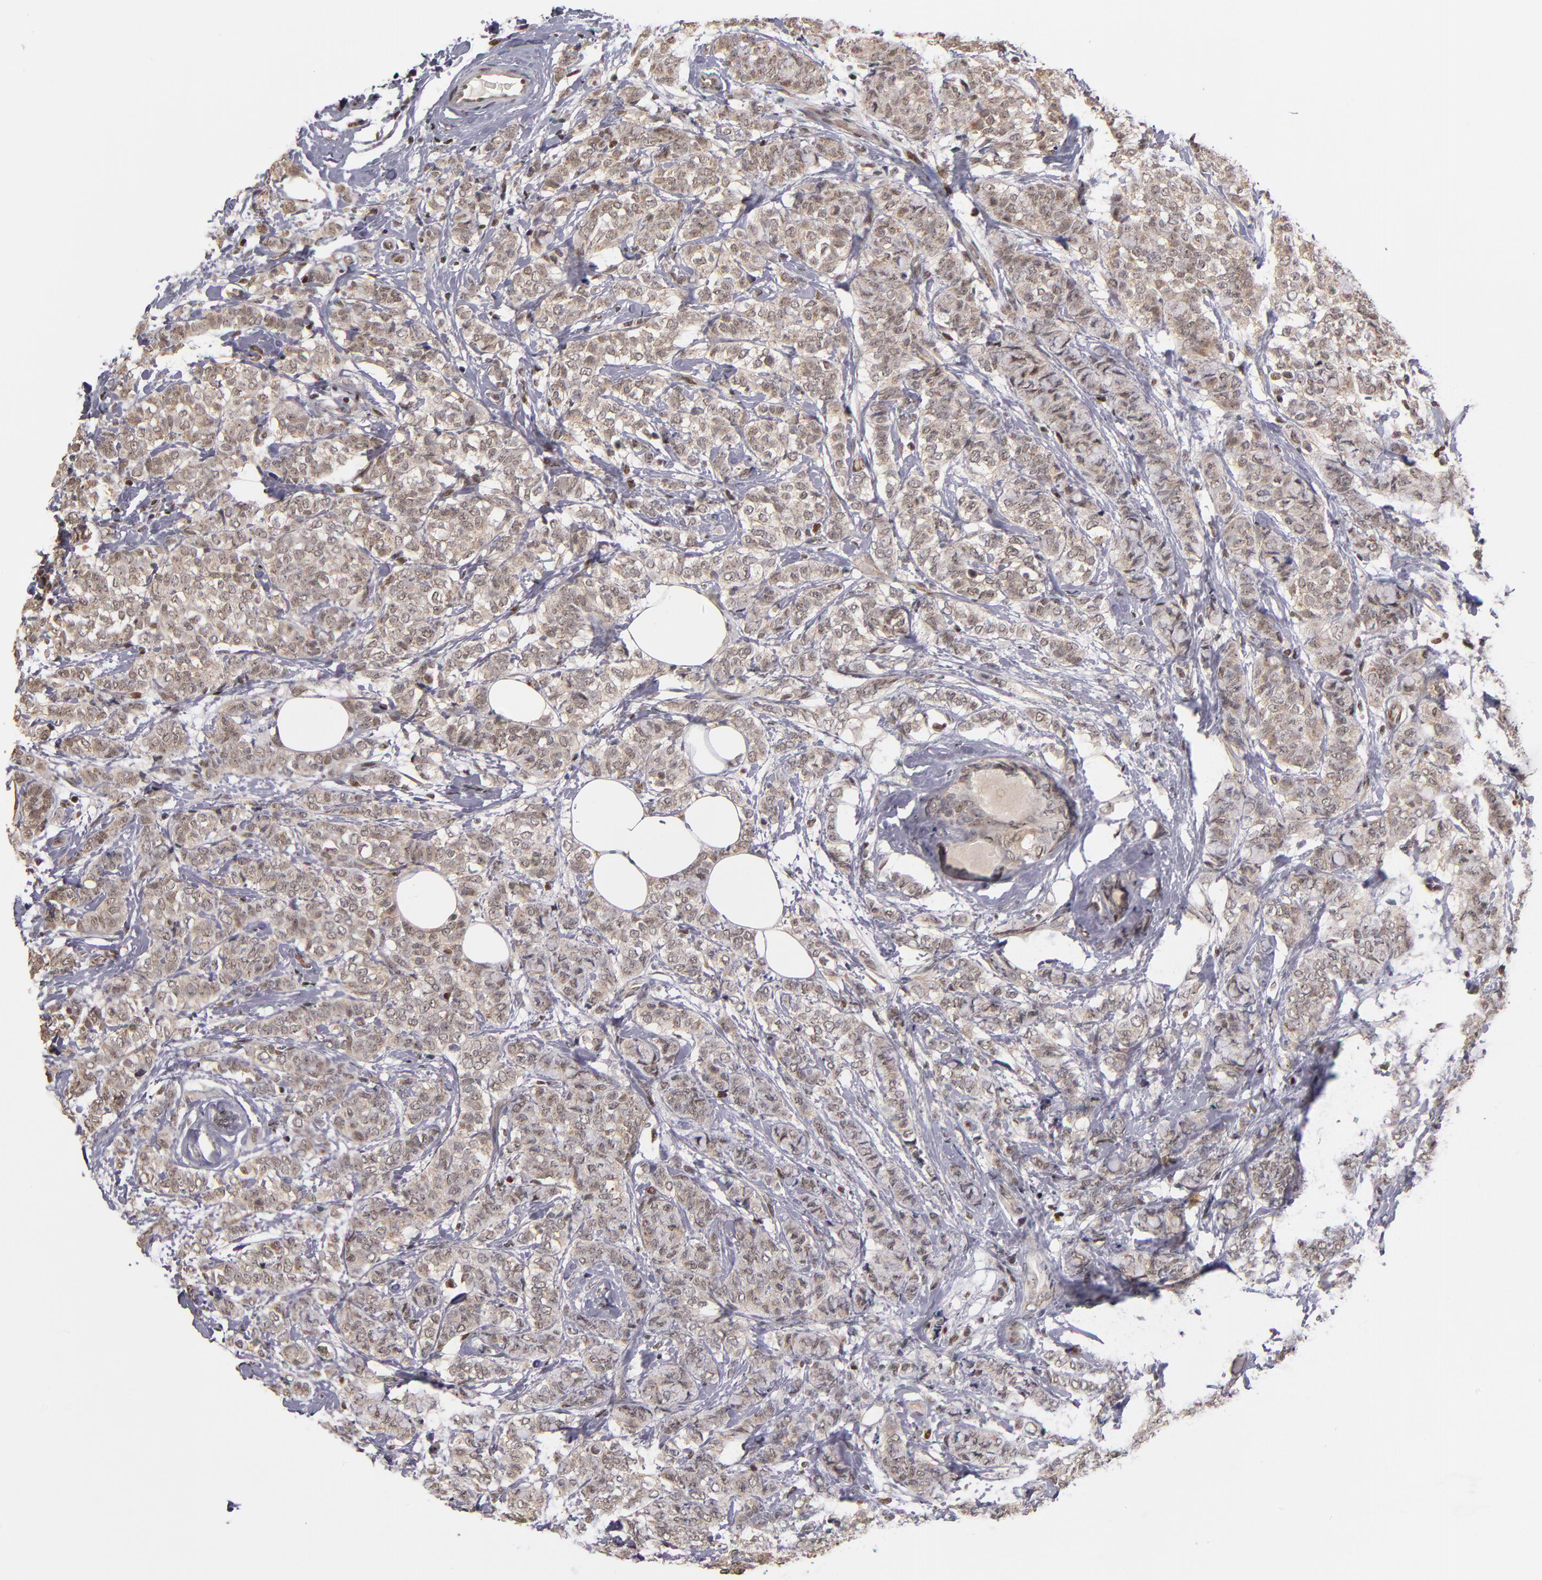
{"staining": {"intensity": "weak", "quantity": ">75%", "location": "cytoplasmic/membranous"}, "tissue": "breast cancer", "cell_type": "Tumor cells", "image_type": "cancer", "snomed": [{"axis": "morphology", "description": "Lobular carcinoma"}, {"axis": "topography", "description": "Breast"}], "caption": "Weak cytoplasmic/membranous staining is seen in about >75% of tumor cells in breast cancer. (Brightfield microscopy of DAB IHC at high magnification).", "gene": "KDM6A", "patient": {"sex": "female", "age": 60}}